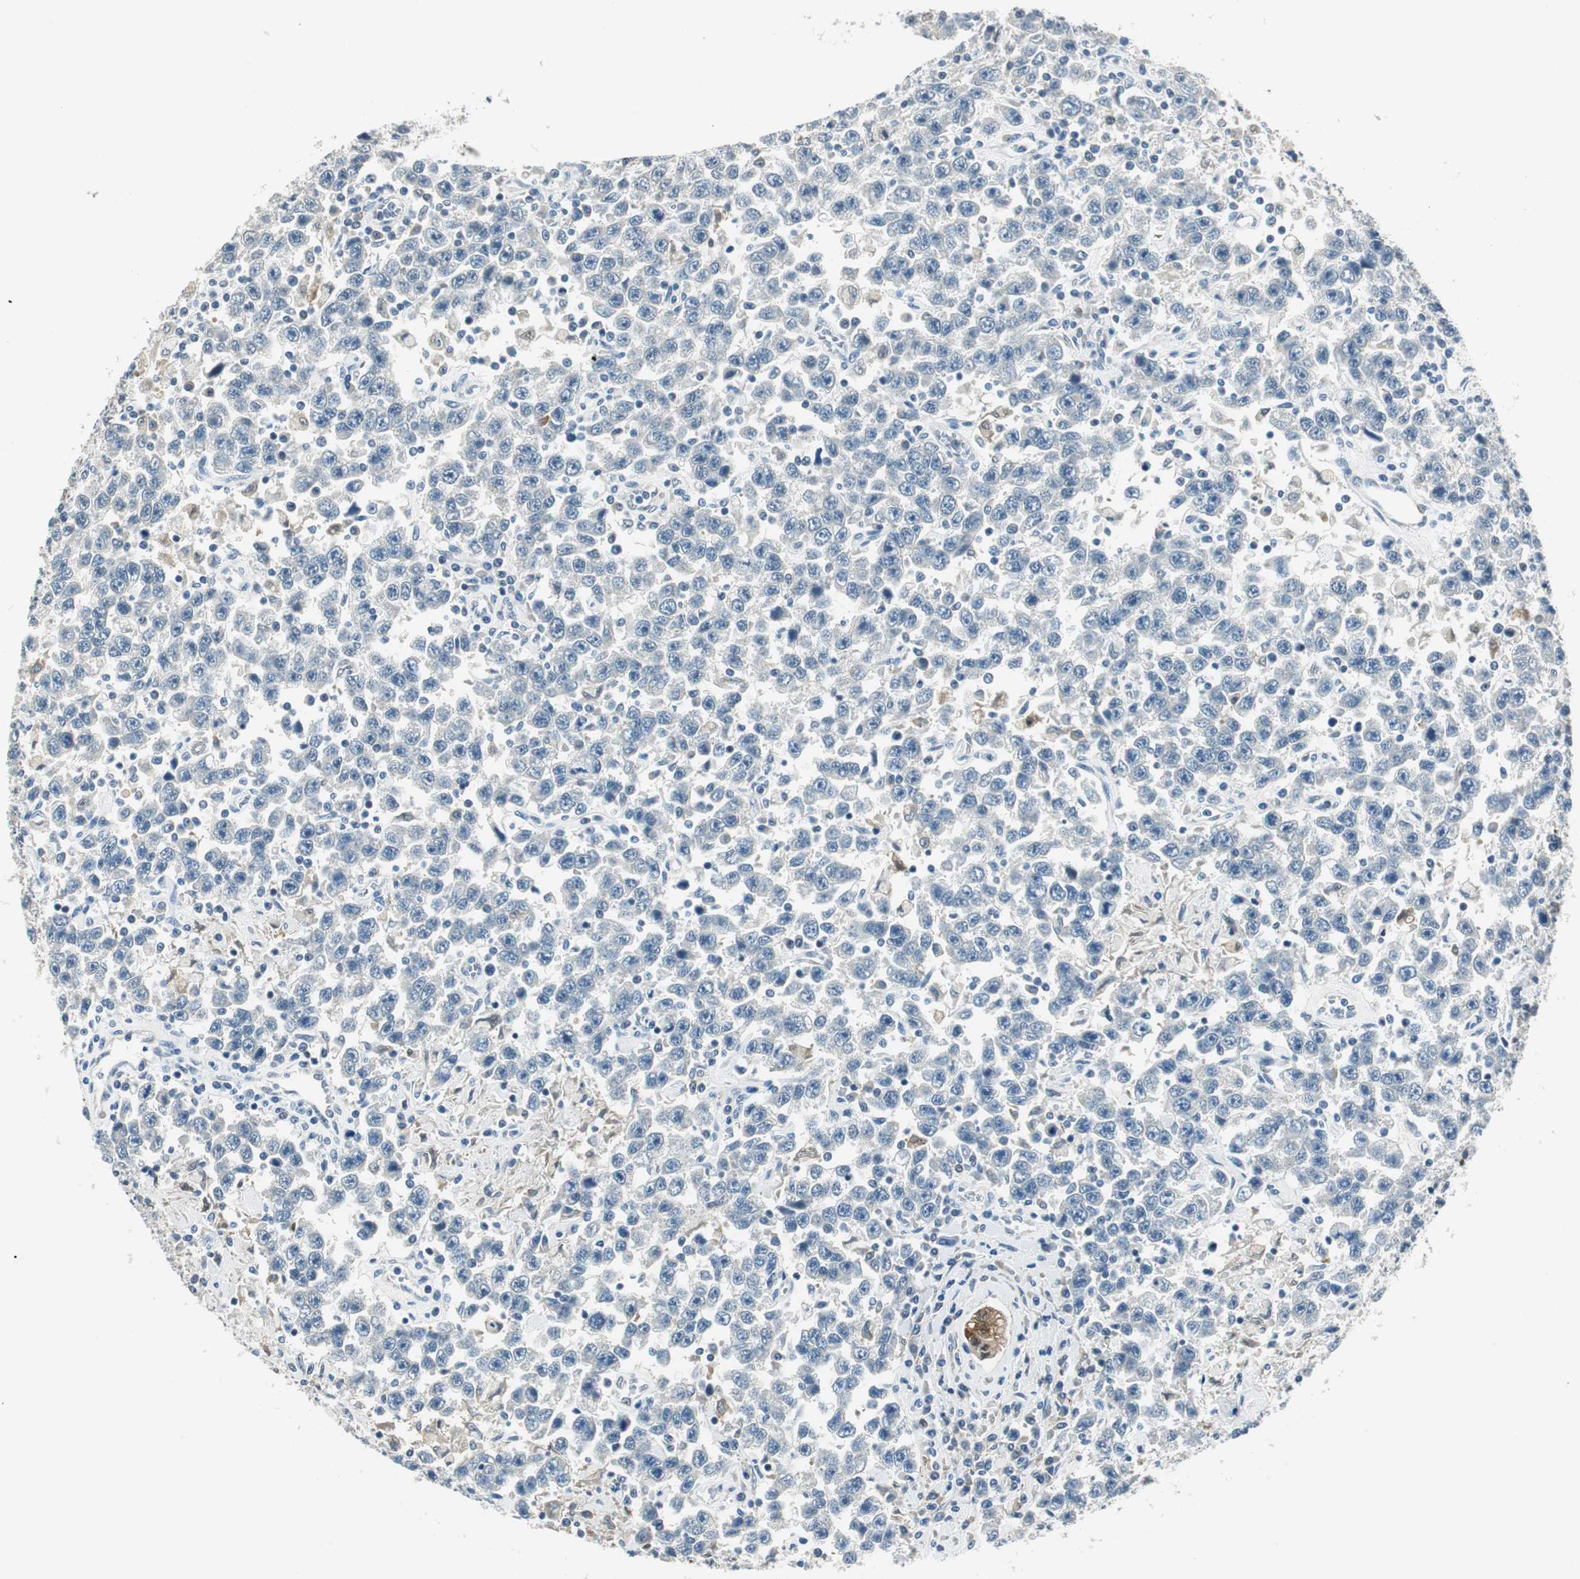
{"staining": {"intensity": "negative", "quantity": "none", "location": "none"}, "tissue": "testis cancer", "cell_type": "Tumor cells", "image_type": "cancer", "snomed": [{"axis": "morphology", "description": "Seminoma, NOS"}, {"axis": "topography", "description": "Testis"}], "caption": "Seminoma (testis) stained for a protein using immunohistochemistry shows no staining tumor cells.", "gene": "ME1", "patient": {"sex": "male", "age": 41}}